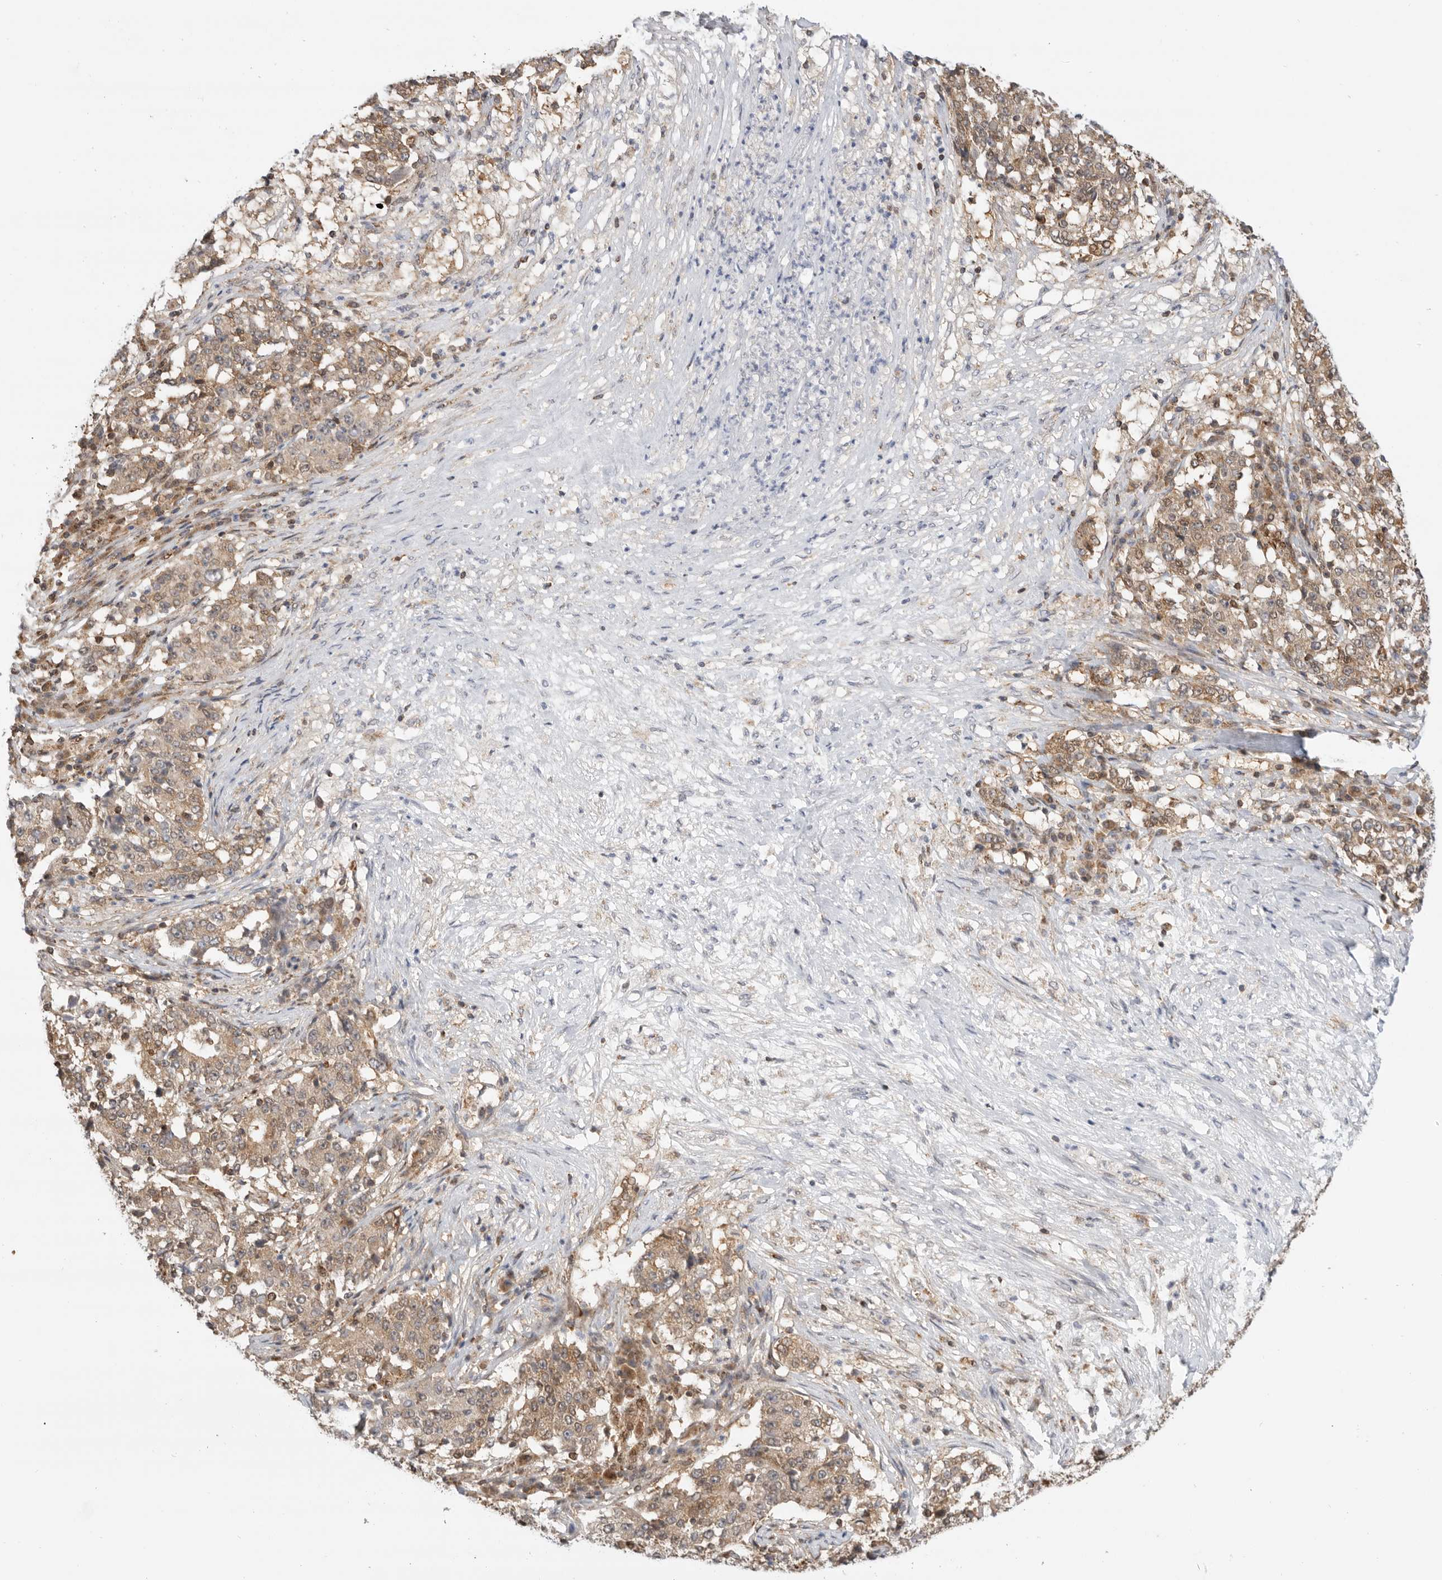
{"staining": {"intensity": "moderate", "quantity": "25%-75%", "location": "cytoplasmic/membranous"}, "tissue": "stomach cancer", "cell_type": "Tumor cells", "image_type": "cancer", "snomed": [{"axis": "morphology", "description": "Adenocarcinoma, NOS"}, {"axis": "topography", "description": "Stomach"}], "caption": "Immunohistochemistry (DAB) staining of stomach cancer displays moderate cytoplasmic/membranous protein staining in about 25%-75% of tumor cells. (brown staining indicates protein expression, while blue staining denotes nuclei).", "gene": "DCAF8", "patient": {"sex": "male", "age": 59}}